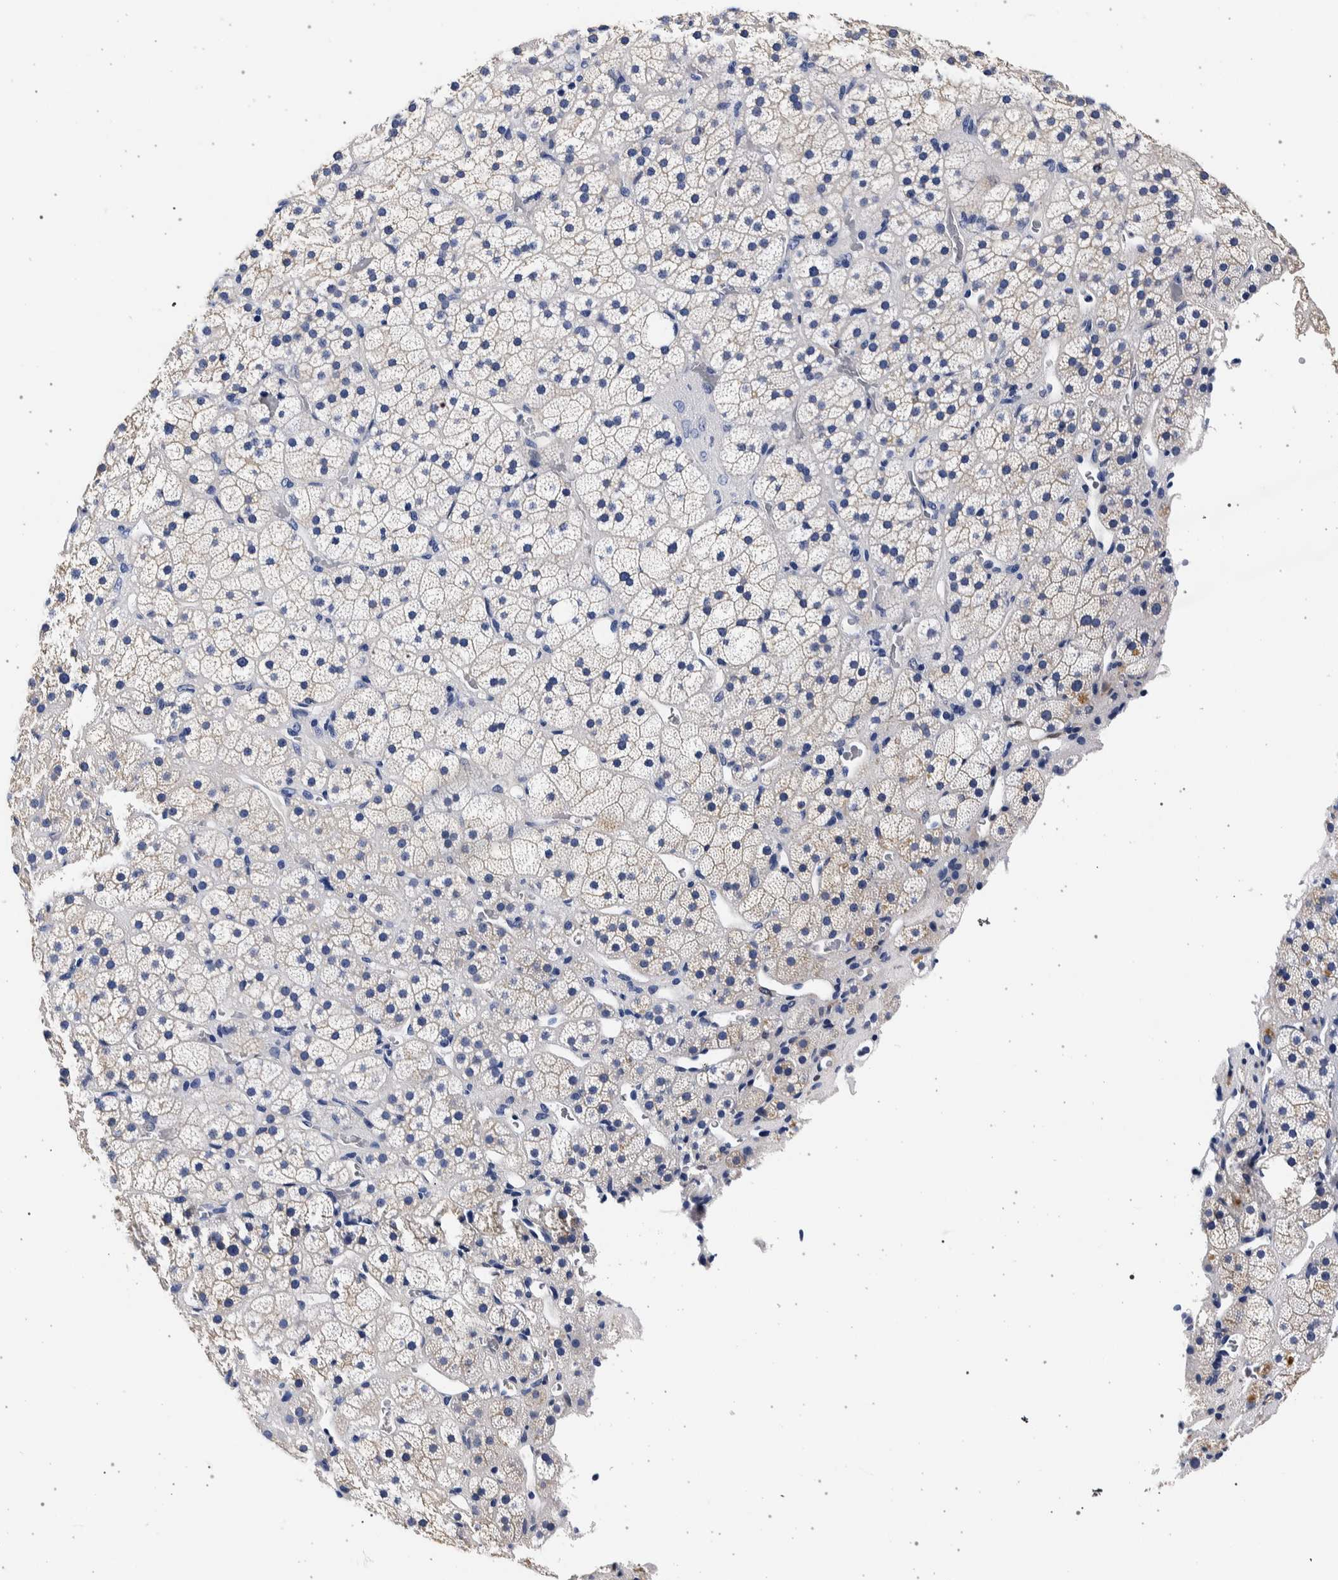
{"staining": {"intensity": "negative", "quantity": "none", "location": "none"}, "tissue": "adrenal gland", "cell_type": "Glandular cells", "image_type": "normal", "snomed": [{"axis": "morphology", "description": "Normal tissue, NOS"}, {"axis": "topography", "description": "Adrenal gland"}], "caption": "Immunohistochemistry (IHC) photomicrograph of normal adrenal gland: adrenal gland stained with DAB demonstrates no significant protein positivity in glandular cells. Nuclei are stained in blue.", "gene": "NIBAN2", "patient": {"sex": "male", "age": 57}}